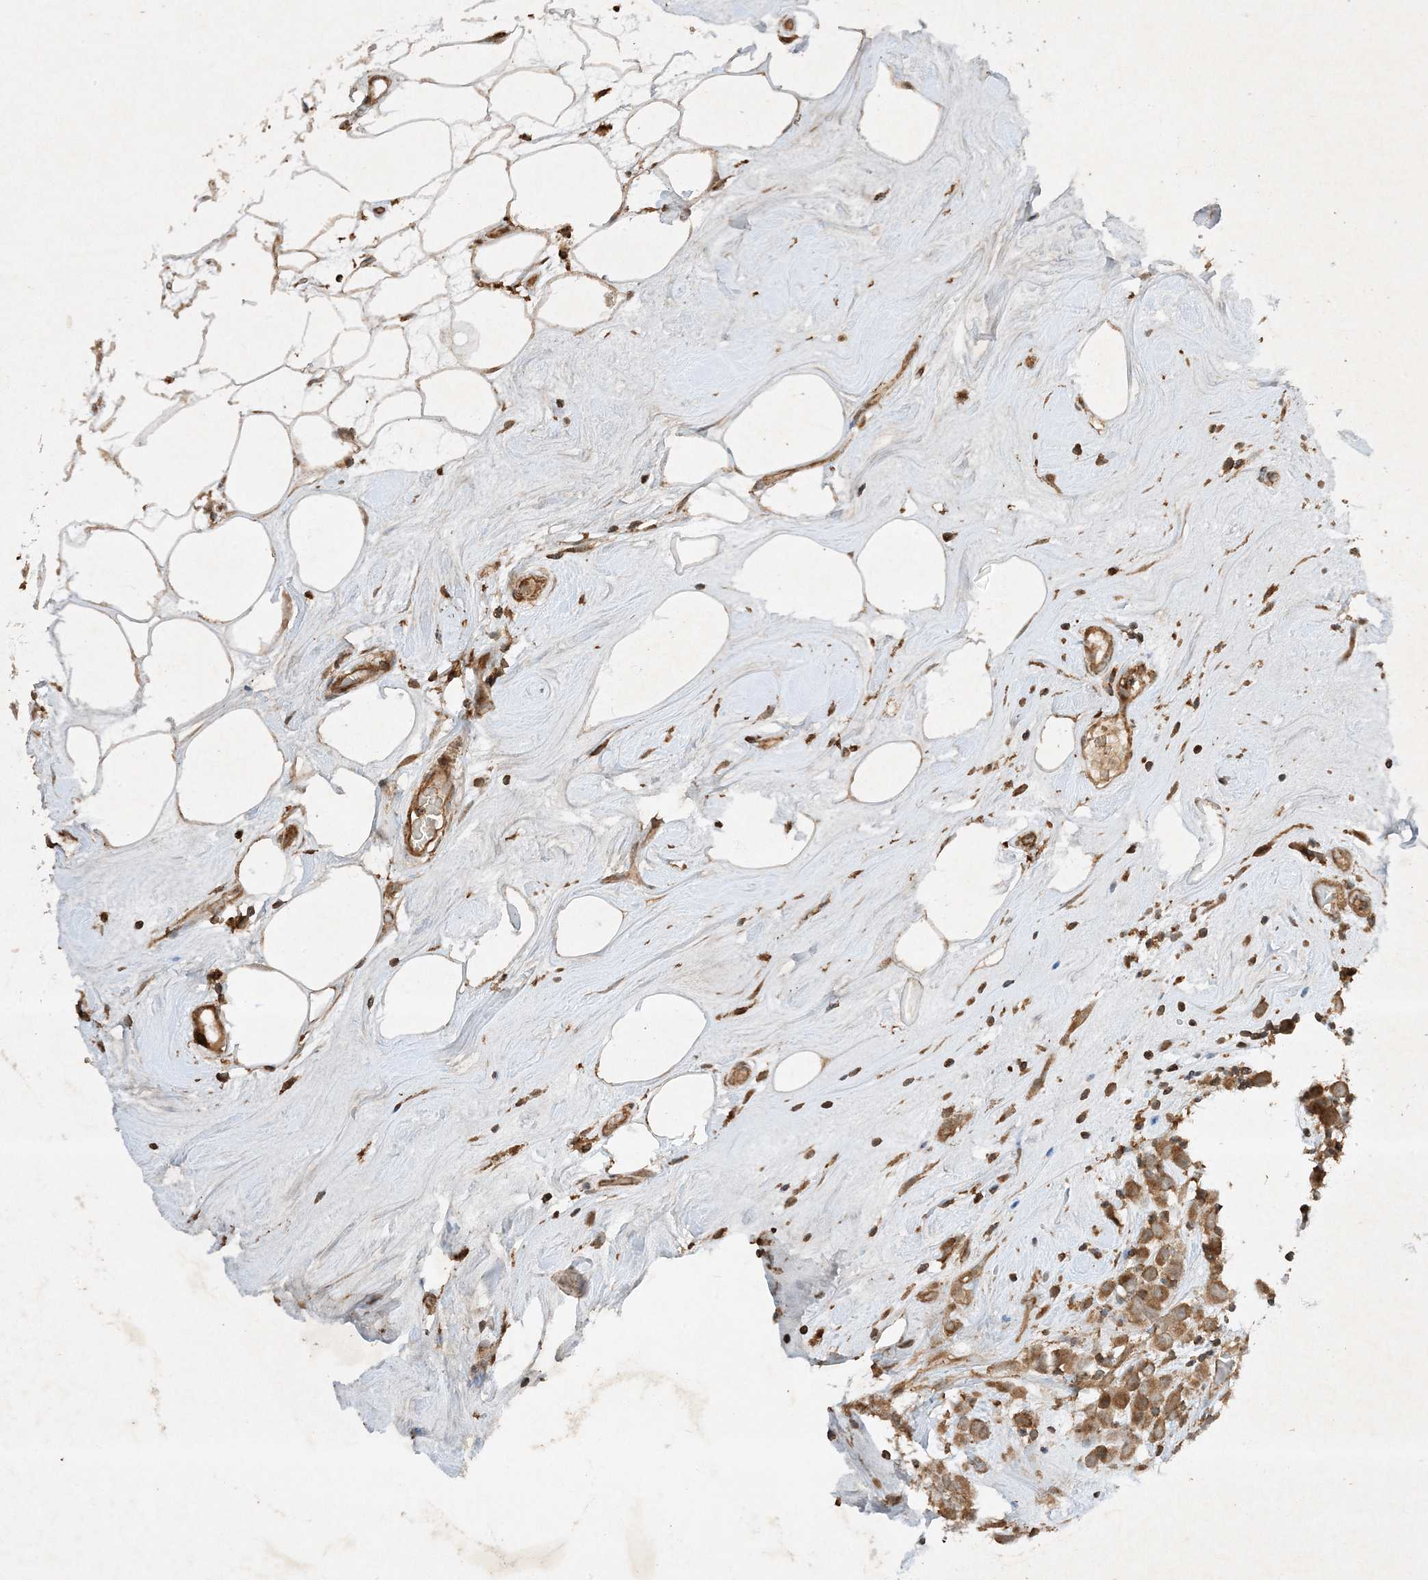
{"staining": {"intensity": "moderate", "quantity": ">75%", "location": "cytoplasmic/membranous"}, "tissue": "breast cancer", "cell_type": "Tumor cells", "image_type": "cancer", "snomed": [{"axis": "morphology", "description": "Duct carcinoma"}, {"axis": "topography", "description": "Breast"}], "caption": "DAB (3,3'-diaminobenzidine) immunohistochemical staining of breast cancer (invasive ductal carcinoma) shows moderate cytoplasmic/membranous protein expression in about >75% of tumor cells.", "gene": "XRN1", "patient": {"sex": "female", "age": 61}}